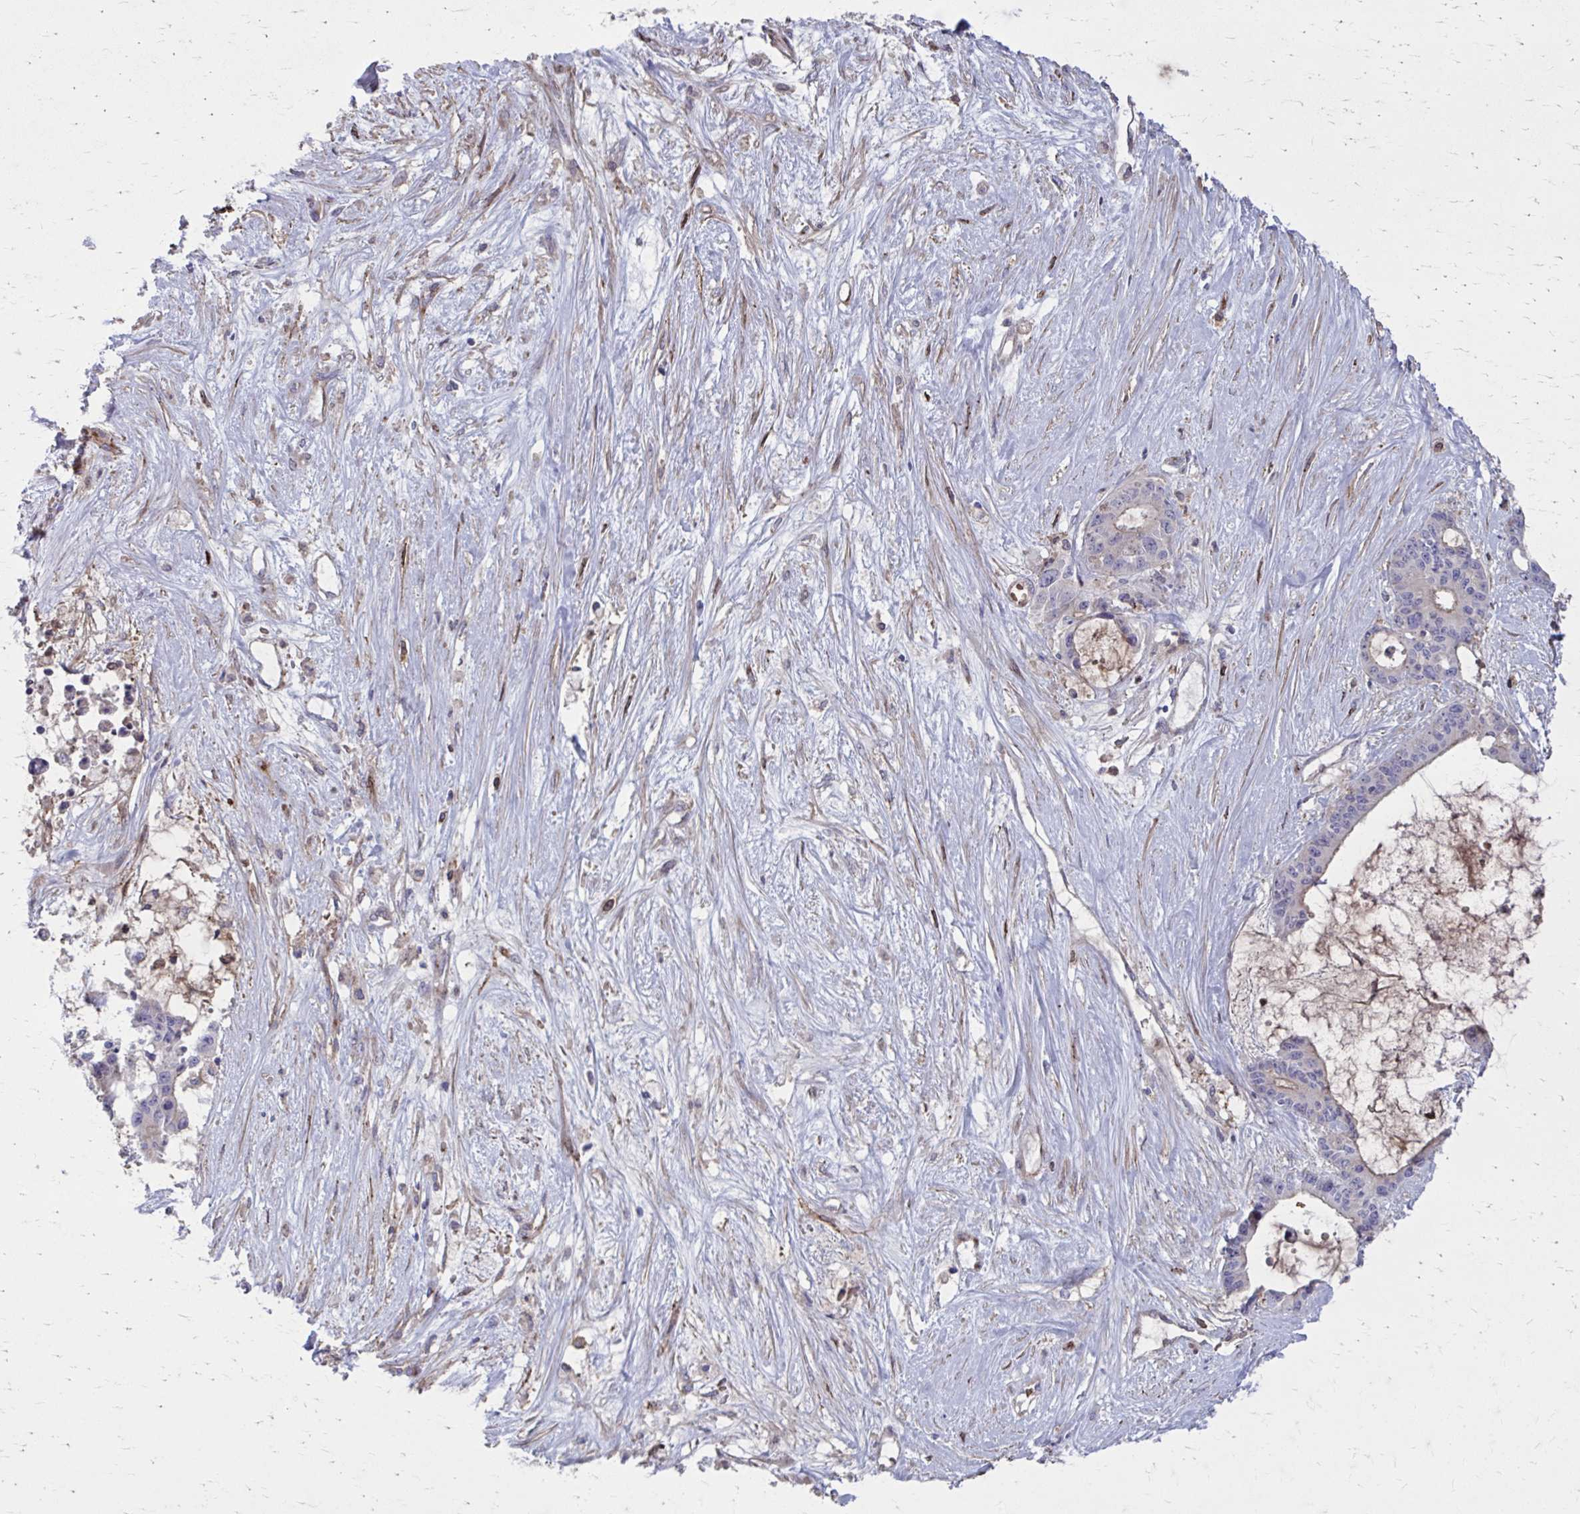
{"staining": {"intensity": "weak", "quantity": "25%-75%", "location": "cytoplasmic/membranous"}, "tissue": "liver cancer", "cell_type": "Tumor cells", "image_type": "cancer", "snomed": [{"axis": "morphology", "description": "Normal tissue, NOS"}, {"axis": "morphology", "description": "Cholangiocarcinoma"}, {"axis": "topography", "description": "Liver"}, {"axis": "topography", "description": "Peripheral nerve tissue"}], "caption": "Immunohistochemistry of liver cancer demonstrates low levels of weak cytoplasmic/membranous positivity in about 25%-75% of tumor cells. (Stains: DAB in brown, nuclei in blue, Microscopy: brightfield microscopy at high magnification).", "gene": "MMP14", "patient": {"sex": "female", "age": 73}}